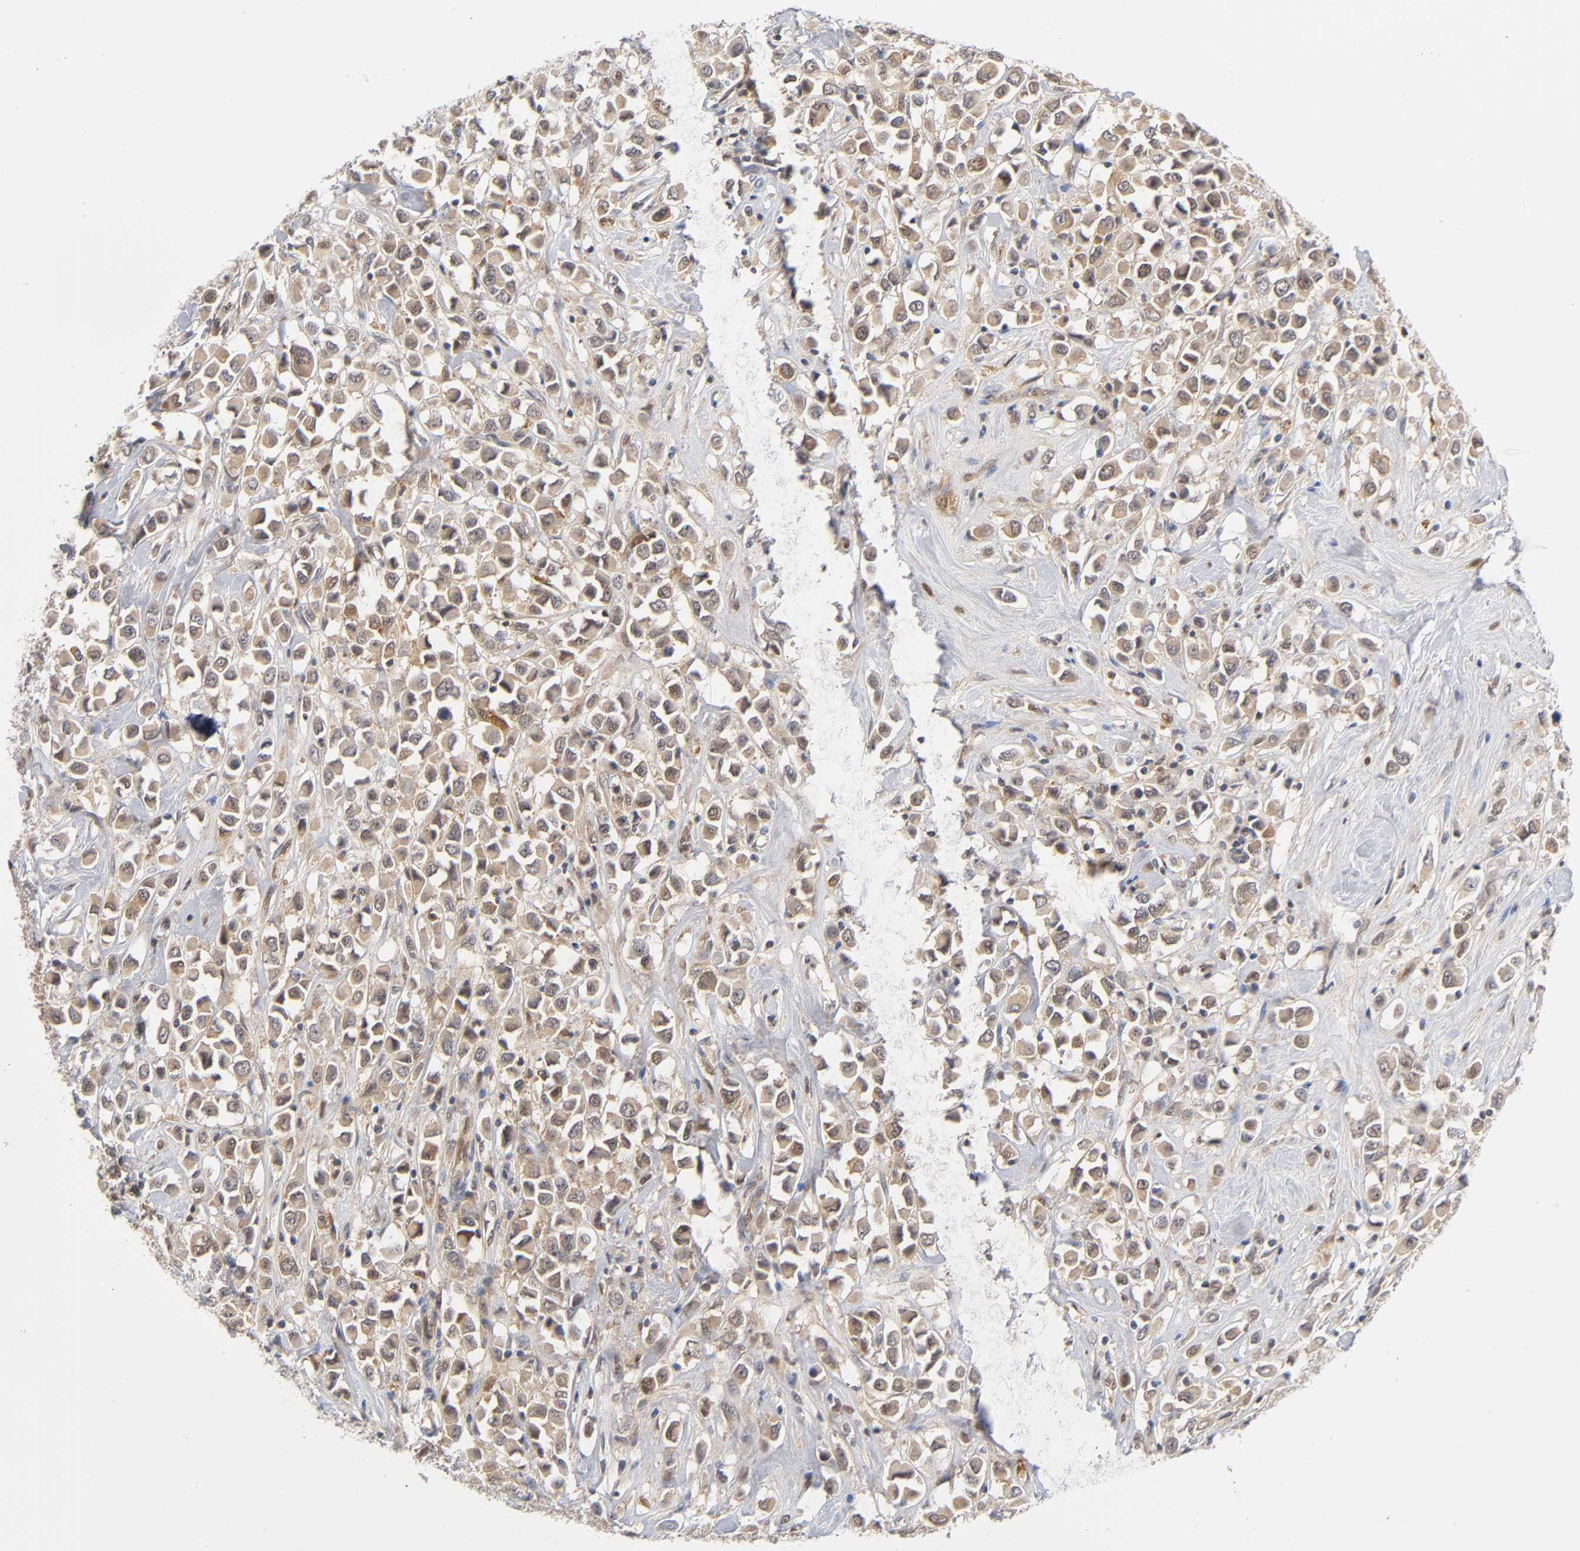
{"staining": {"intensity": "moderate", "quantity": ">75%", "location": "cytoplasmic/membranous"}, "tissue": "breast cancer", "cell_type": "Tumor cells", "image_type": "cancer", "snomed": [{"axis": "morphology", "description": "Duct carcinoma"}, {"axis": "topography", "description": "Breast"}], "caption": "Immunohistochemistry (IHC) (DAB) staining of breast cancer shows moderate cytoplasmic/membranous protein positivity in approximately >75% of tumor cells. (IHC, brightfield microscopy, high magnification).", "gene": "DFFB", "patient": {"sex": "female", "age": 61}}